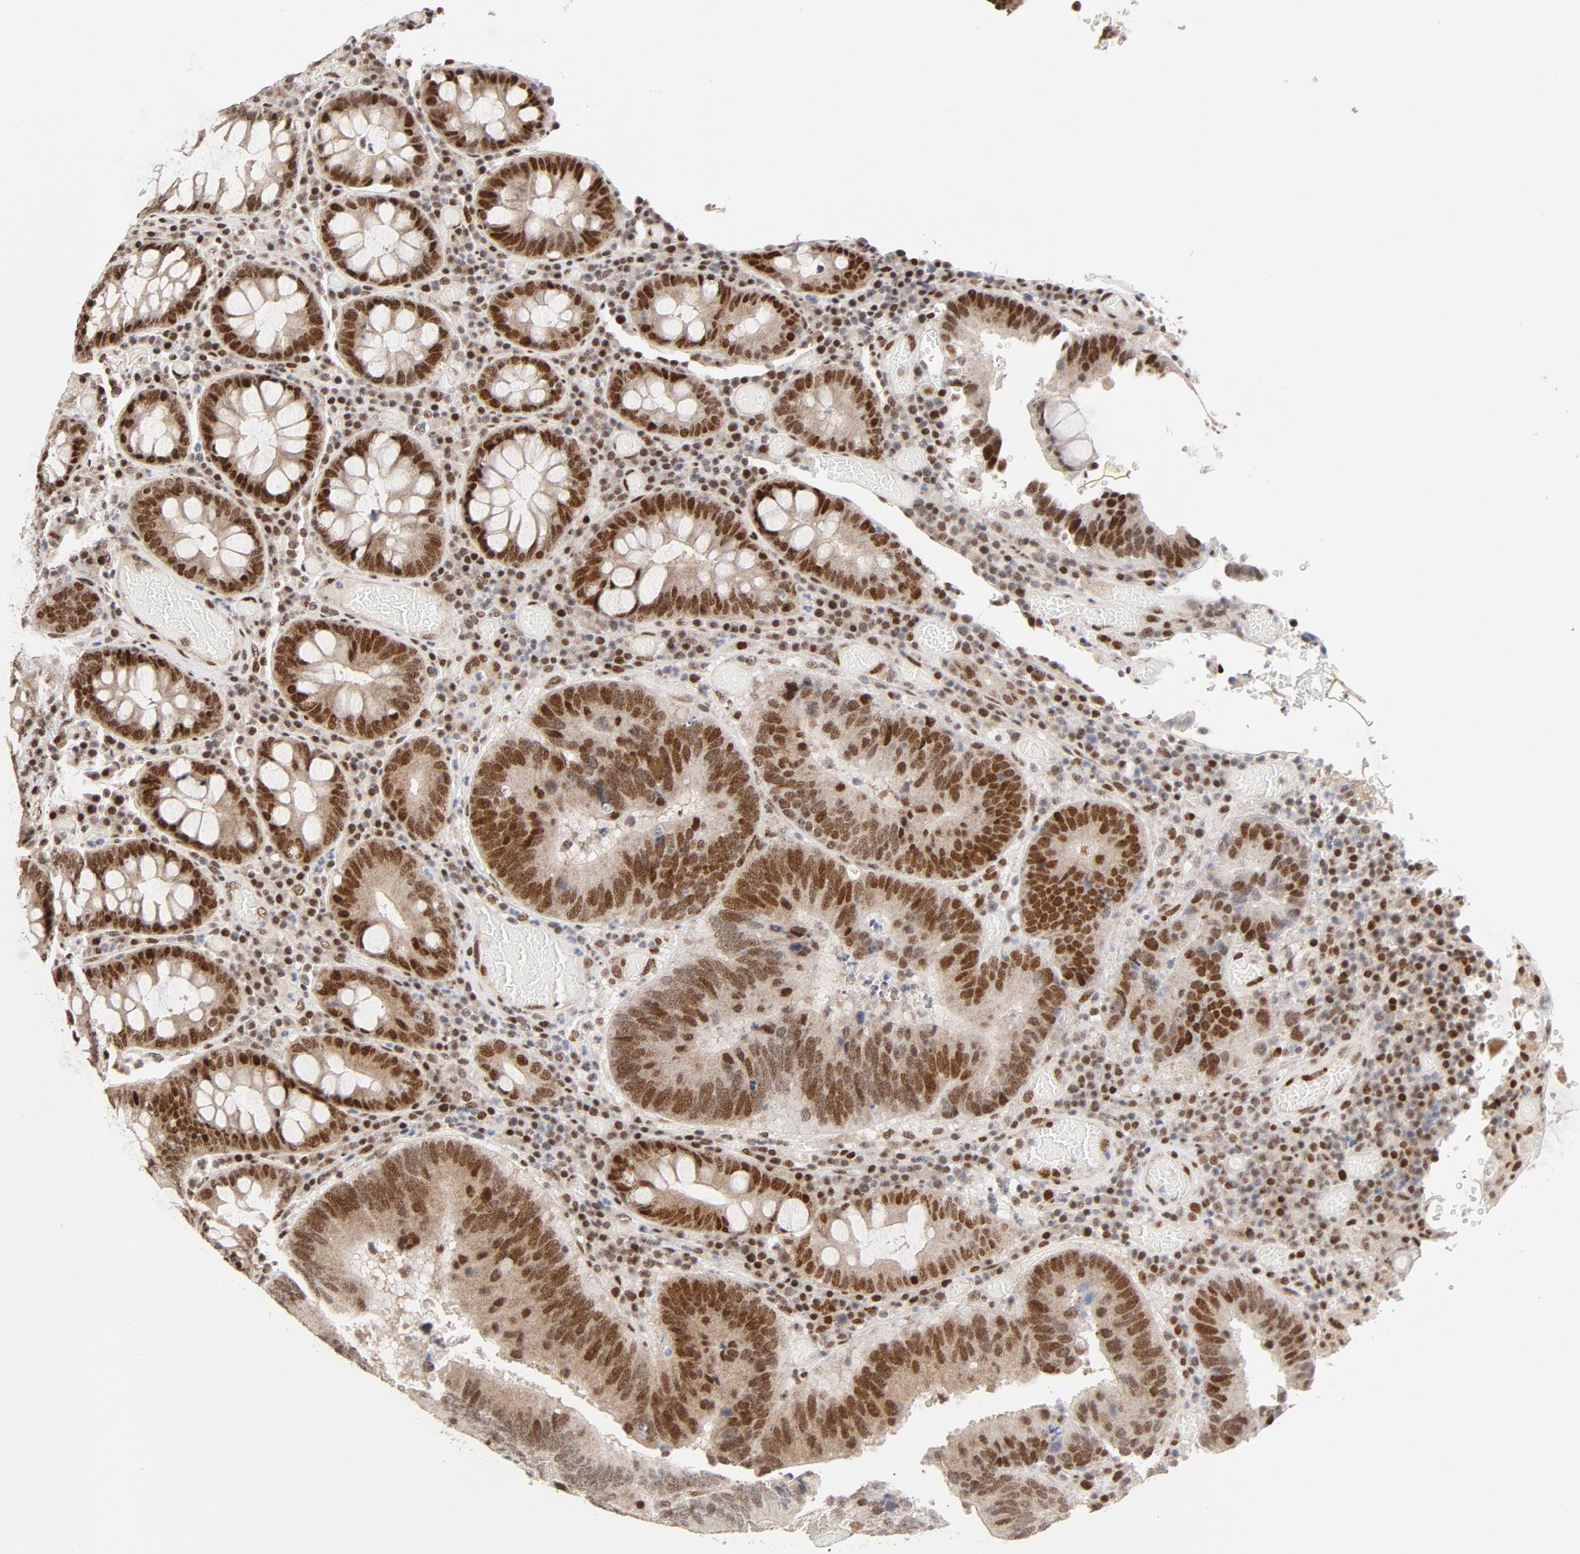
{"staining": {"intensity": "strong", "quantity": ">75%", "location": "nuclear"}, "tissue": "colorectal cancer", "cell_type": "Tumor cells", "image_type": "cancer", "snomed": [{"axis": "morphology", "description": "Normal tissue, NOS"}, {"axis": "morphology", "description": "Adenocarcinoma, NOS"}, {"axis": "topography", "description": "Colon"}], "caption": "Adenocarcinoma (colorectal) stained for a protein (brown) displays strong nuclear positive expression in about >75% of tumor cells.", "gene": "GTF2I", "patient": {"sex": "female", "age": 78}}